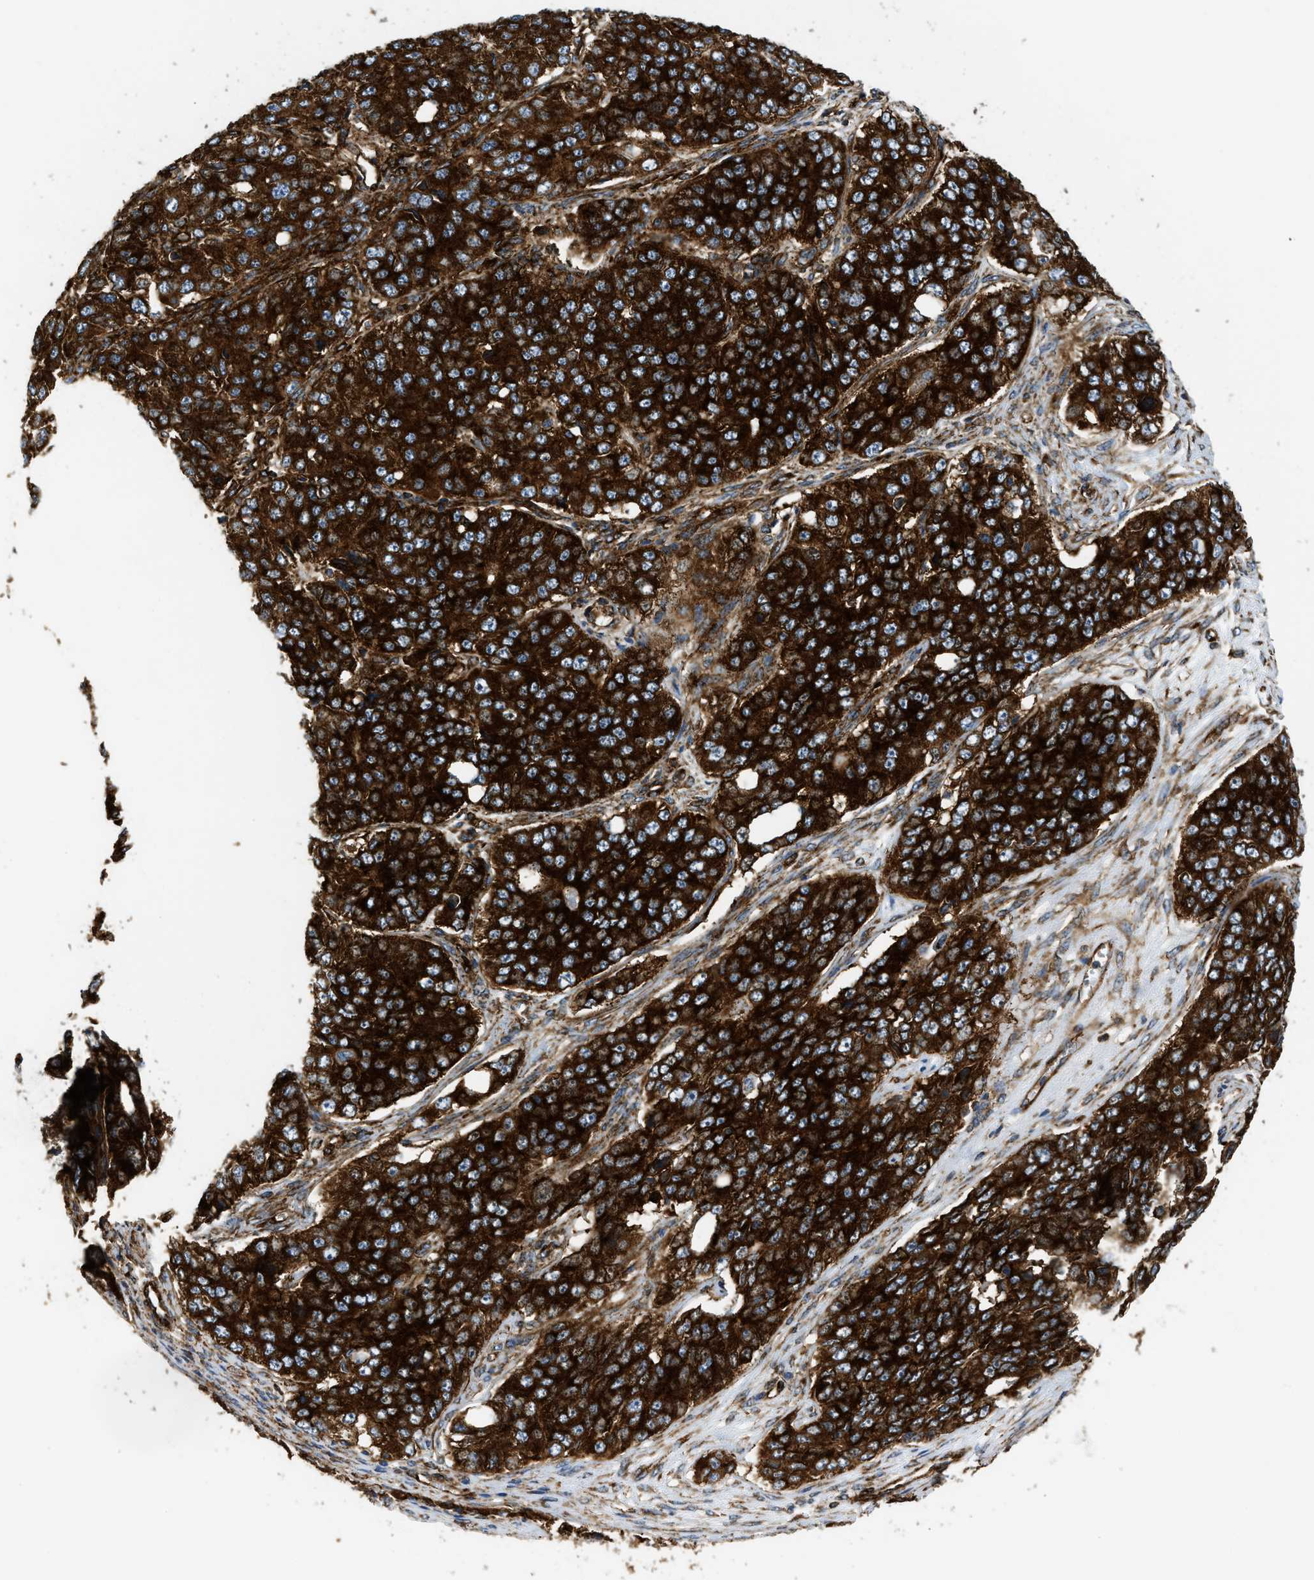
{"staining": {"intensity": "strong", "quantity": ">75%", "location": "cytoplasmic/membranous"}, "tissue": "ovarian cancer", "cell_type": "Tumor cells", "image_type": "cancer", "snomed": [{"axis": "morphology", "description": "Carcinoma, endometroid"}, {"axis": "topography", "description": "Ovary"}], "caption": "Immunohistochemistry (IHC) (DAB) staining of endometroid carcinoma (ovarian) reveals strong cytoplasmic/membranous protein staining in approximately >75% of tumor cells. (DAB = brown stain, brightfield microscopy at high magnification).", "gene": "HIP1", "patient": {"sex": "female", "age": 51}}